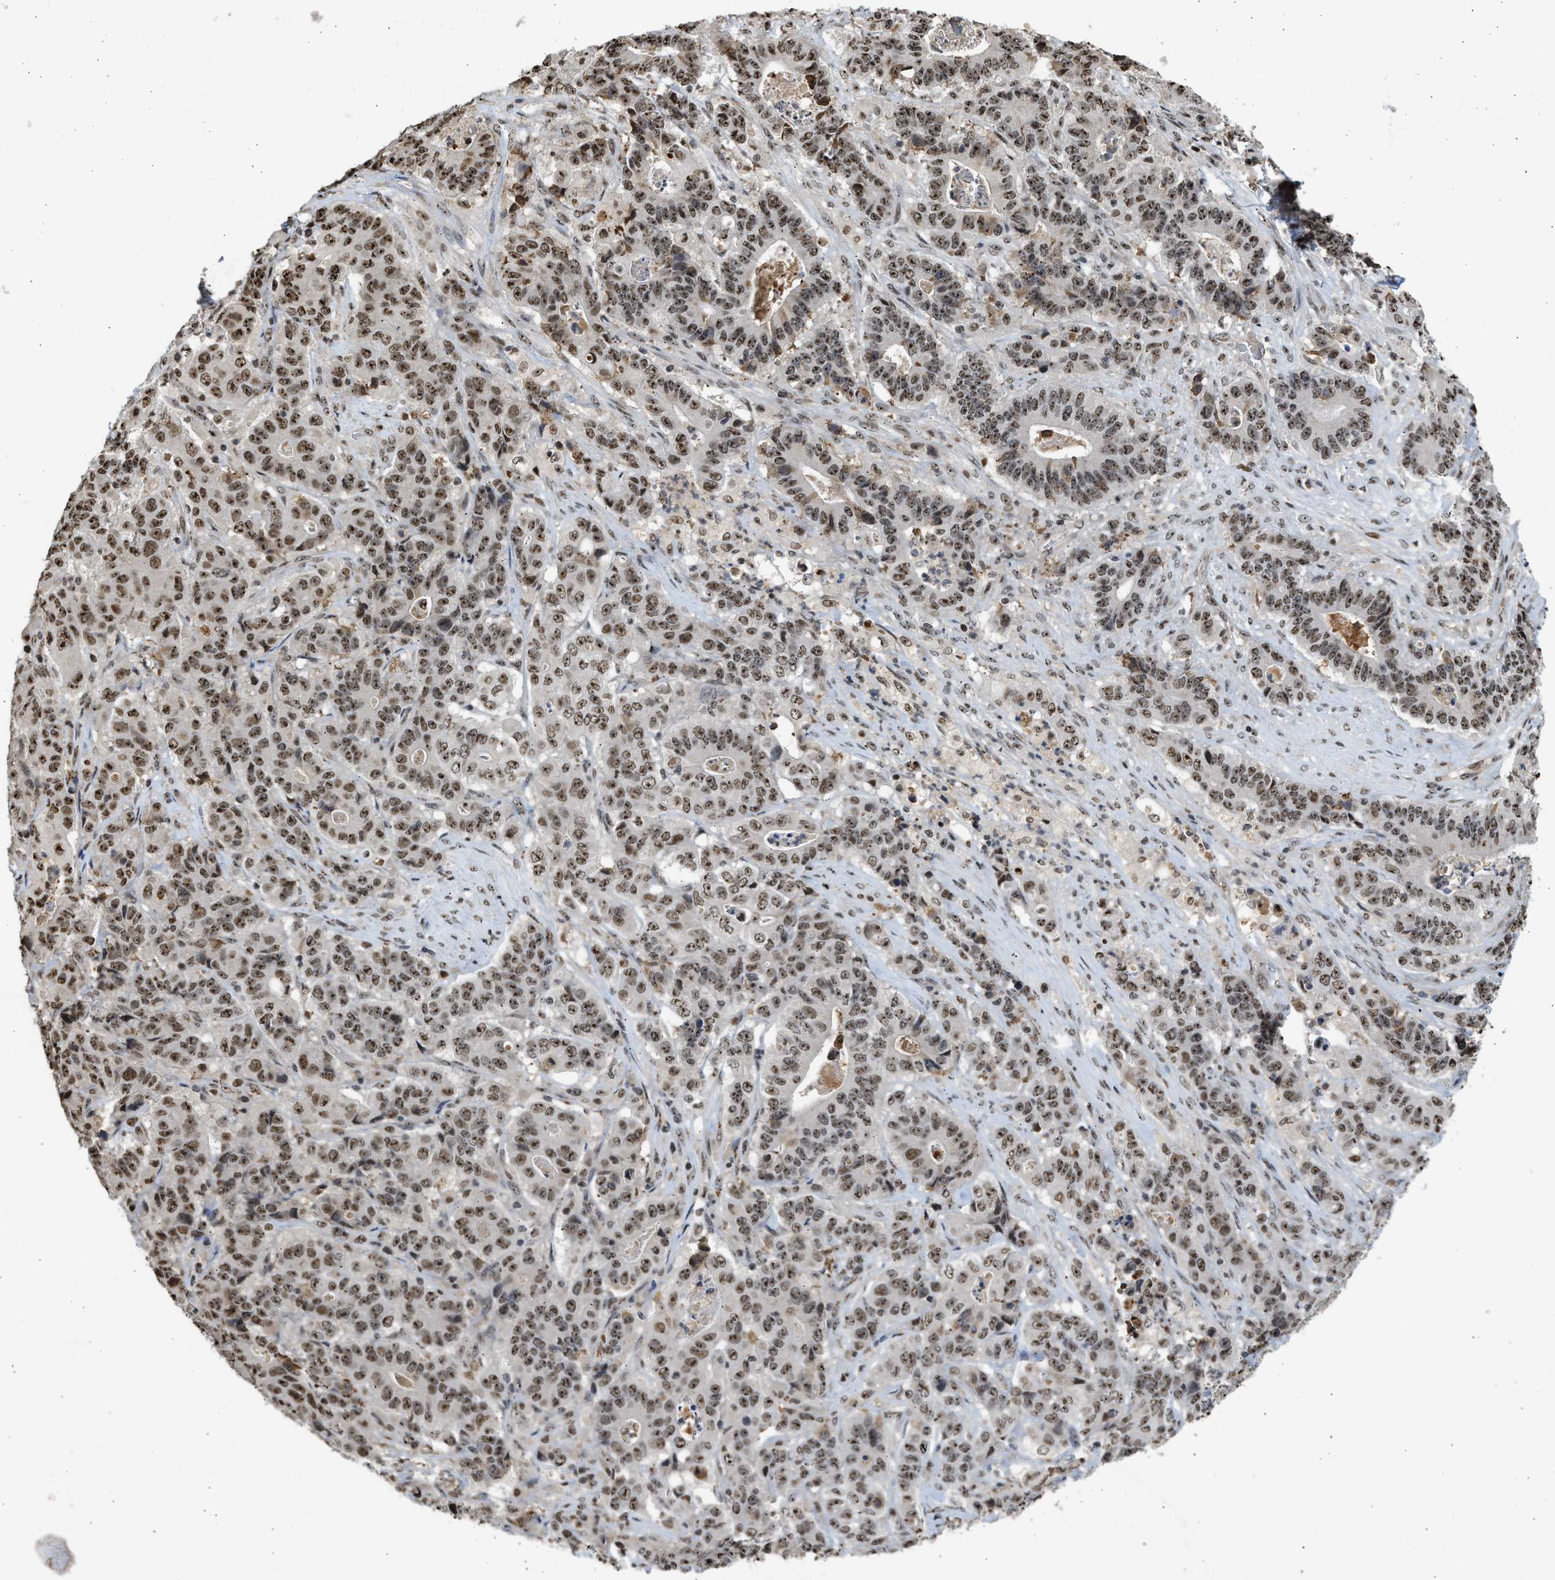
{"staining": {"intensity": "moderate", "quantity": ">75%", "location": "nuclear"}, "tissue": "stomach cancer", "cell_type": "Tumor cells", "image_type": "cancer", "snomed": [{"axis": "morphology", "description": "Adenocarcinoma, NOS"}, {"axis": "topography", "description": "Stomach"}], "caption": "Protein staining exhibits moderate nuclear positivity in approximately >75% of tumor cells in stomach cancer (adenocarcinoma).", "gene": "TFDP2", "patient": {"sex": "female", "age": 73}}